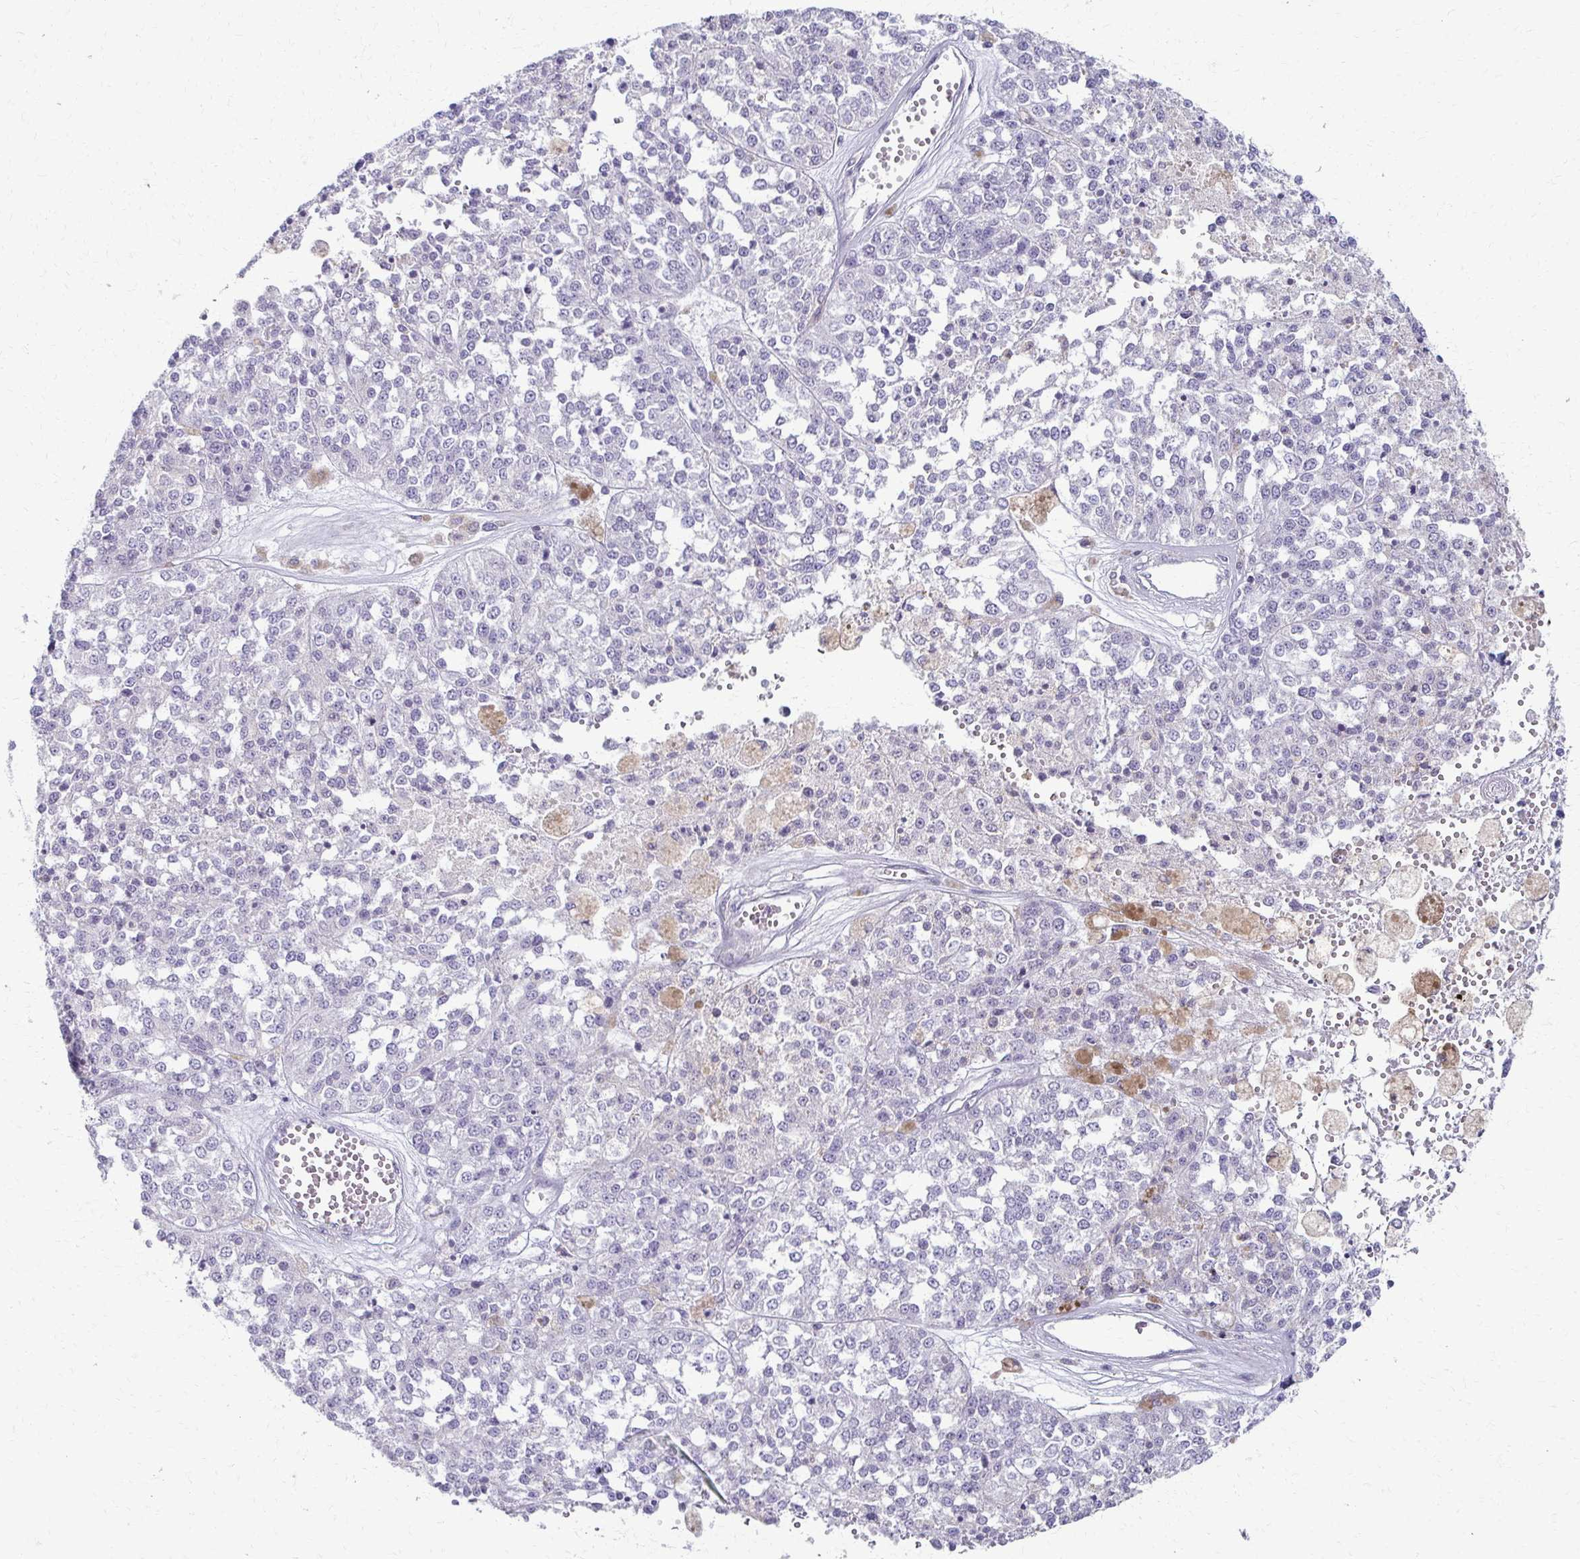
{"staining": {"intensity": "negative", "quantity": "none", "location": "none"}, "tissue": "melanoma", "cell_type": "Tumor cells", "image_type": "cancer", "snomed": [{"axis": "morphology", "description": "Malignant melanoma, Metastatic site"}, {"axis": "topography", "description": "Lymph node"}], "caption": "Protein analysis of malignant melanoma (metastatic site) demonstrates no significant expression in tumor cells.", "gene": "FCGR2B", "patient": {"sex": "female", "age": 64}}